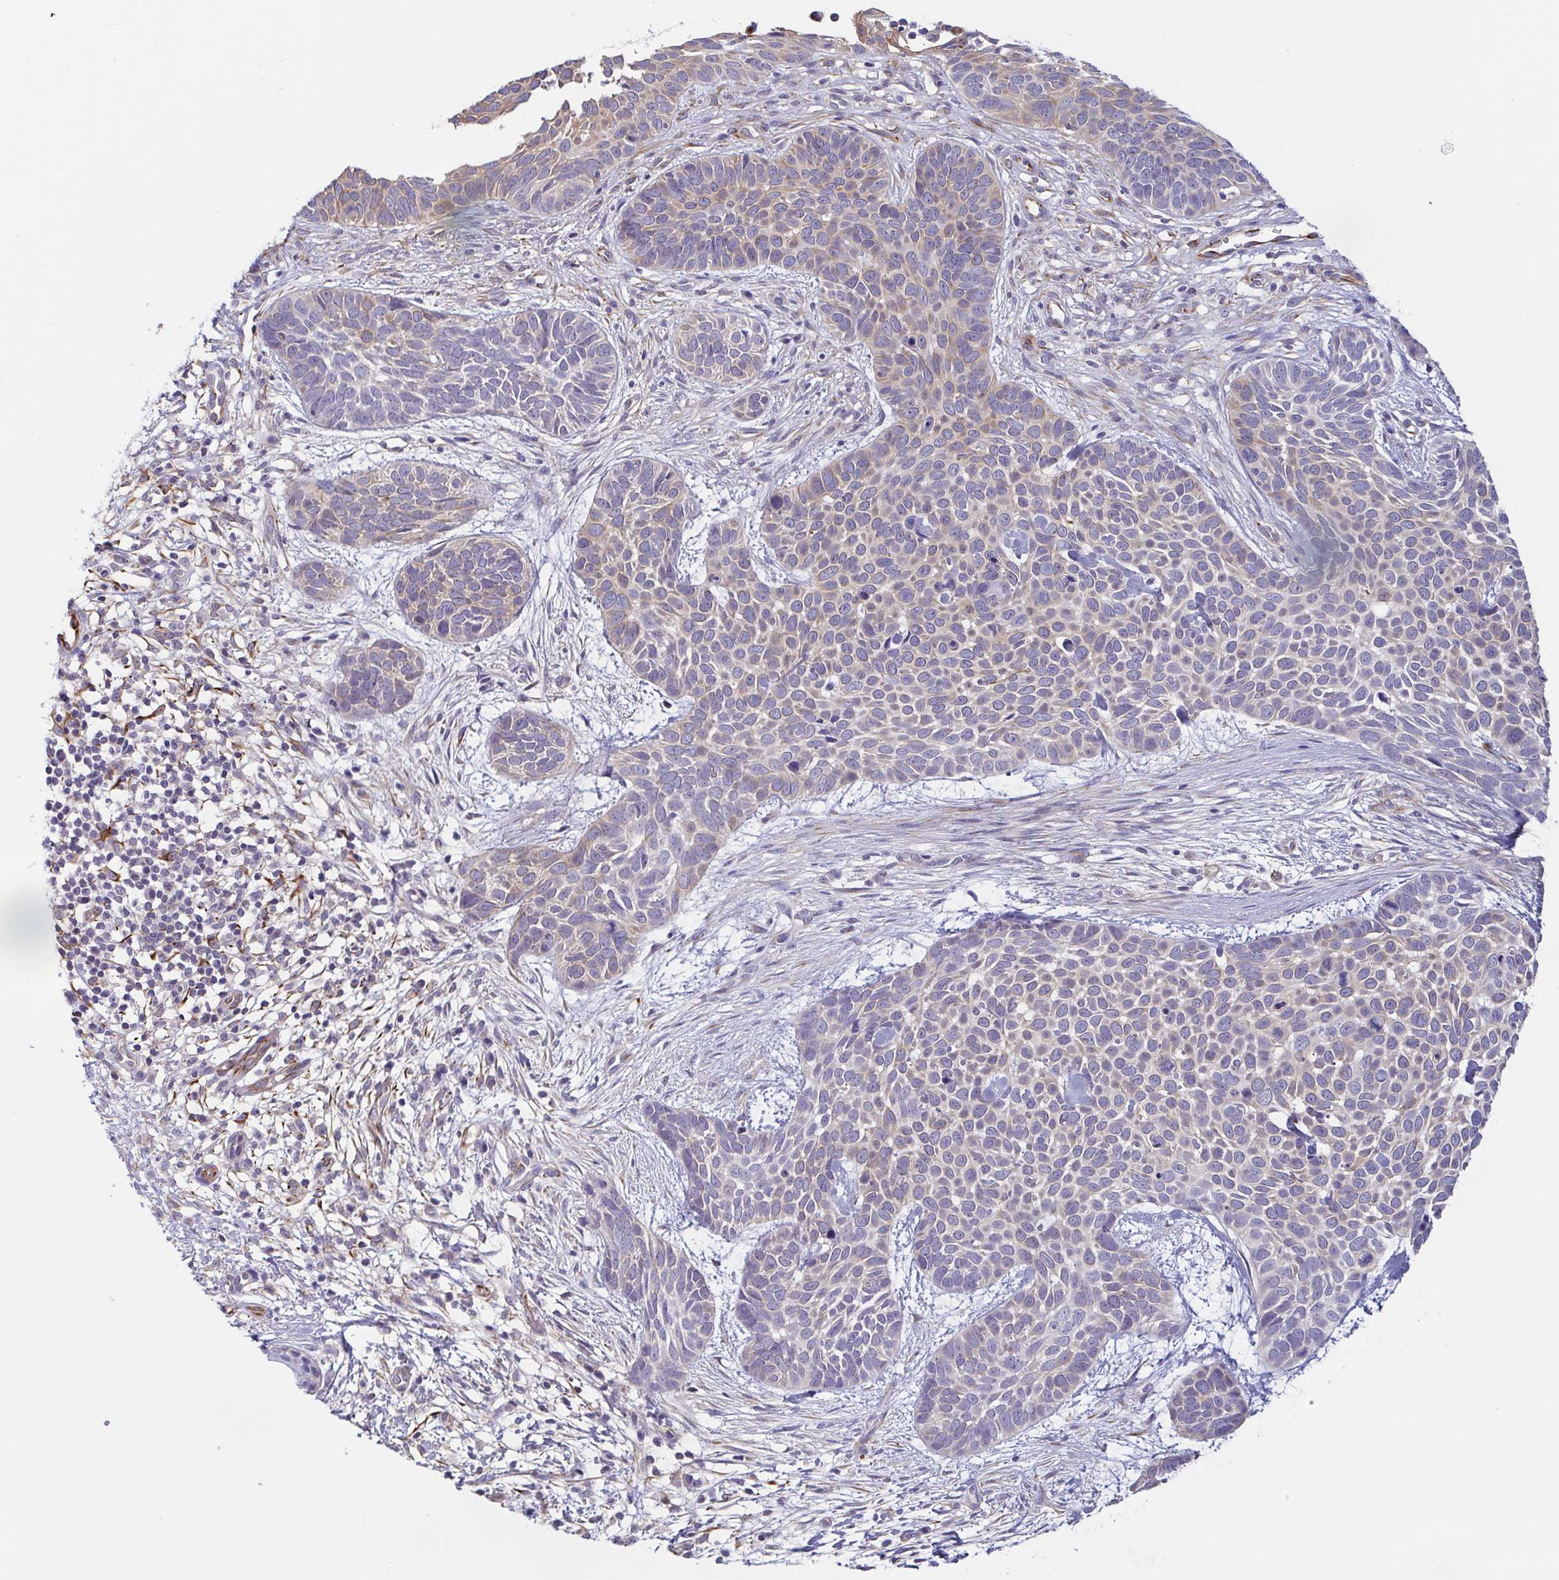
{"staining": {"intensity": "moderate", "quantity": "<25%", "location": "cytoplasmic/membranous"}, "tissue": "skin cancer", "cell_type": "Tumor cells", "image_type": "cancer", "snomed": [{"axis": "morphology", "description": "Basal cell carcinoma"}, {"axis": "topography", "description": "Skin"}], "caption": "Skin cancer stained for a protein shows moderate cytoplasmic/membranous positivity in tumor cells.", "gene": "COL17A1", "patient": {"sex": "male", "age": 69}}